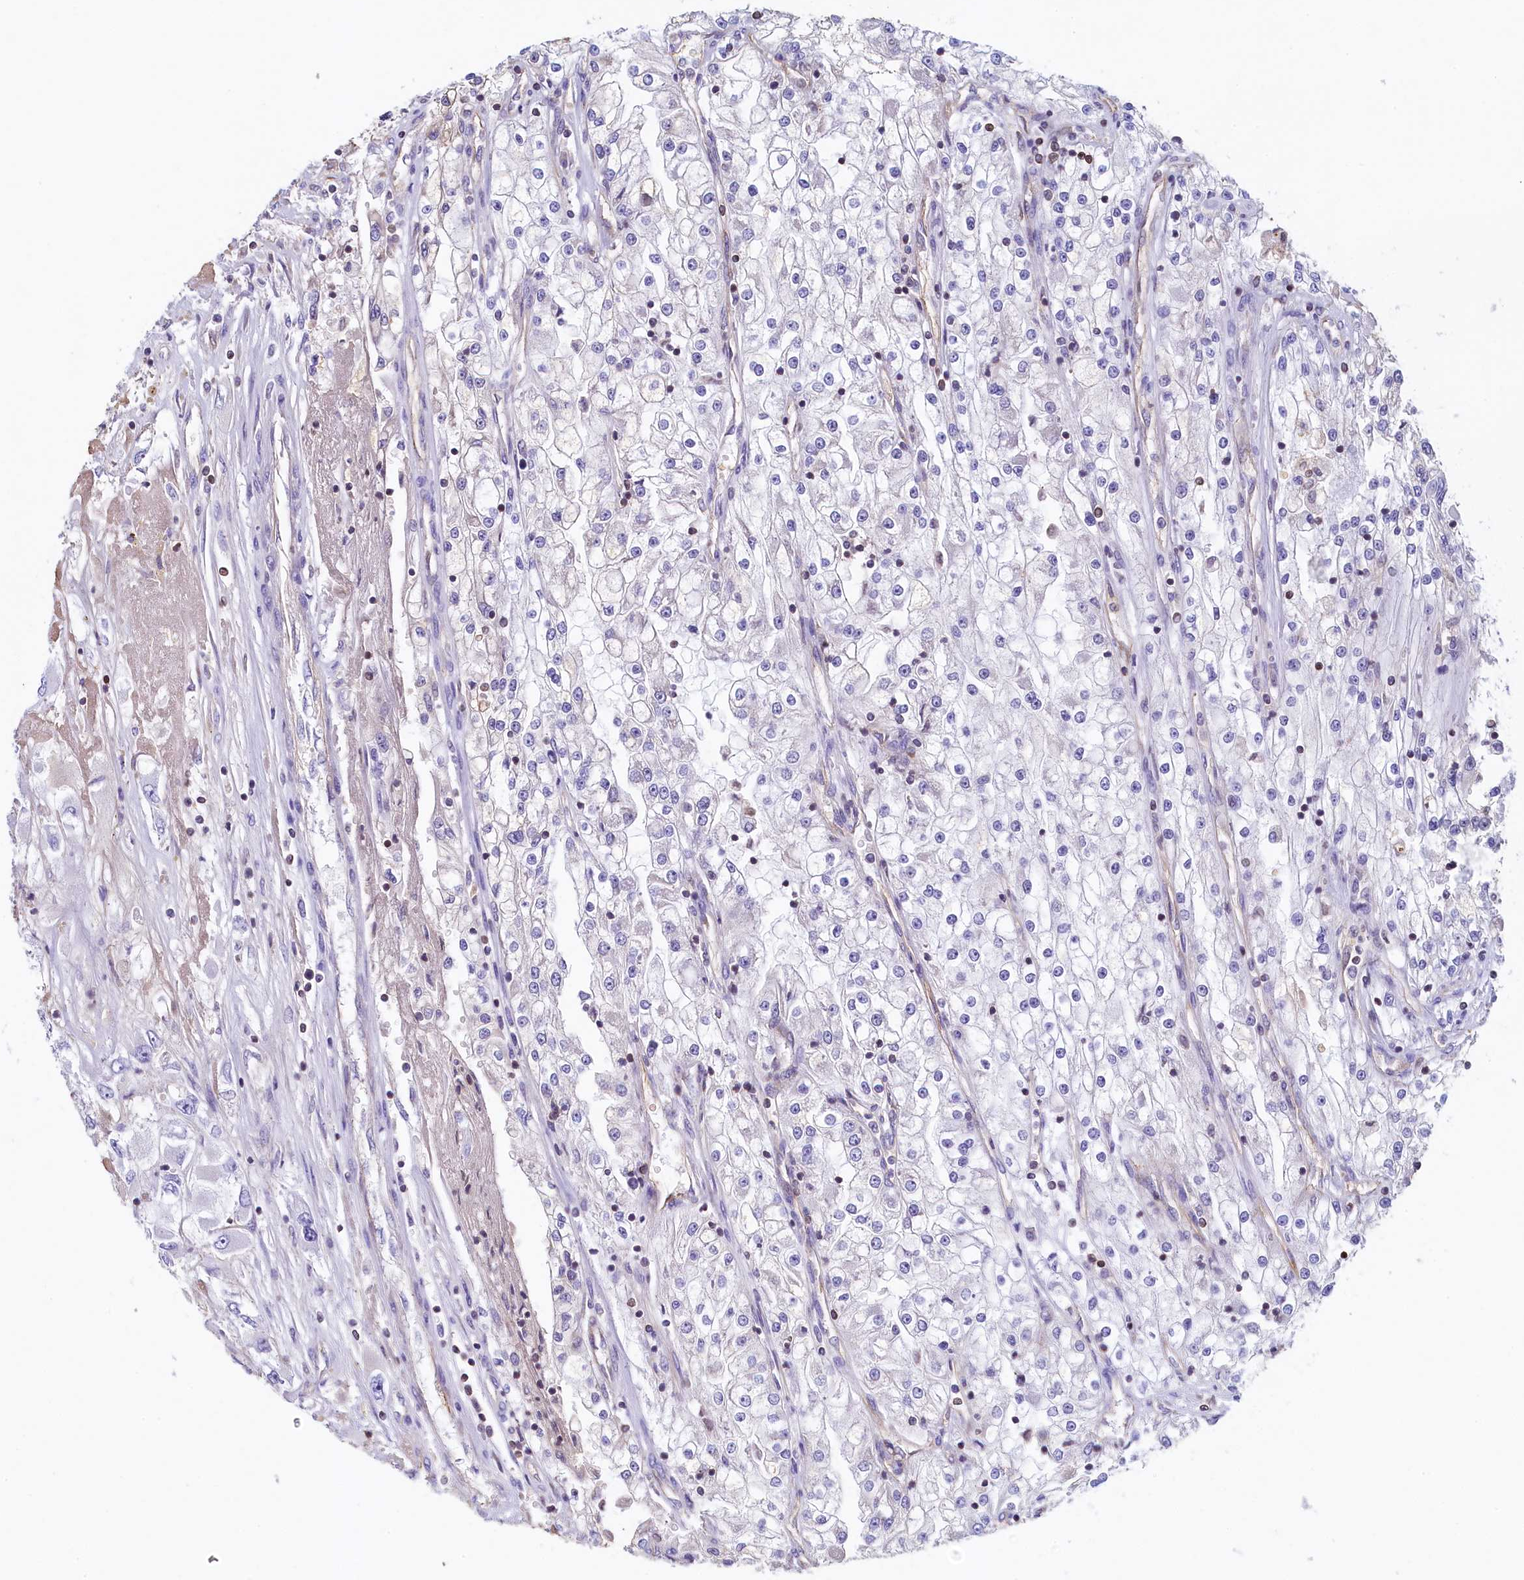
{"staining": {"intensity": "negative", "quantity": "none", "location": "none"}, "tissue": "renal cancer", "cell_type": "Tumor cells", "image_type": "cancer", "snomed": [{"axis": "morphology", "description": "Adenocarcinoma, NOS"}, {"axis": "topography", "description": "Kidney"}], "caption": "Tumor cells show no significant staining in renal adenocarcinoma.", "gene": "TRAF3IP3", "patient": {"sex": "female", "age": 52}}